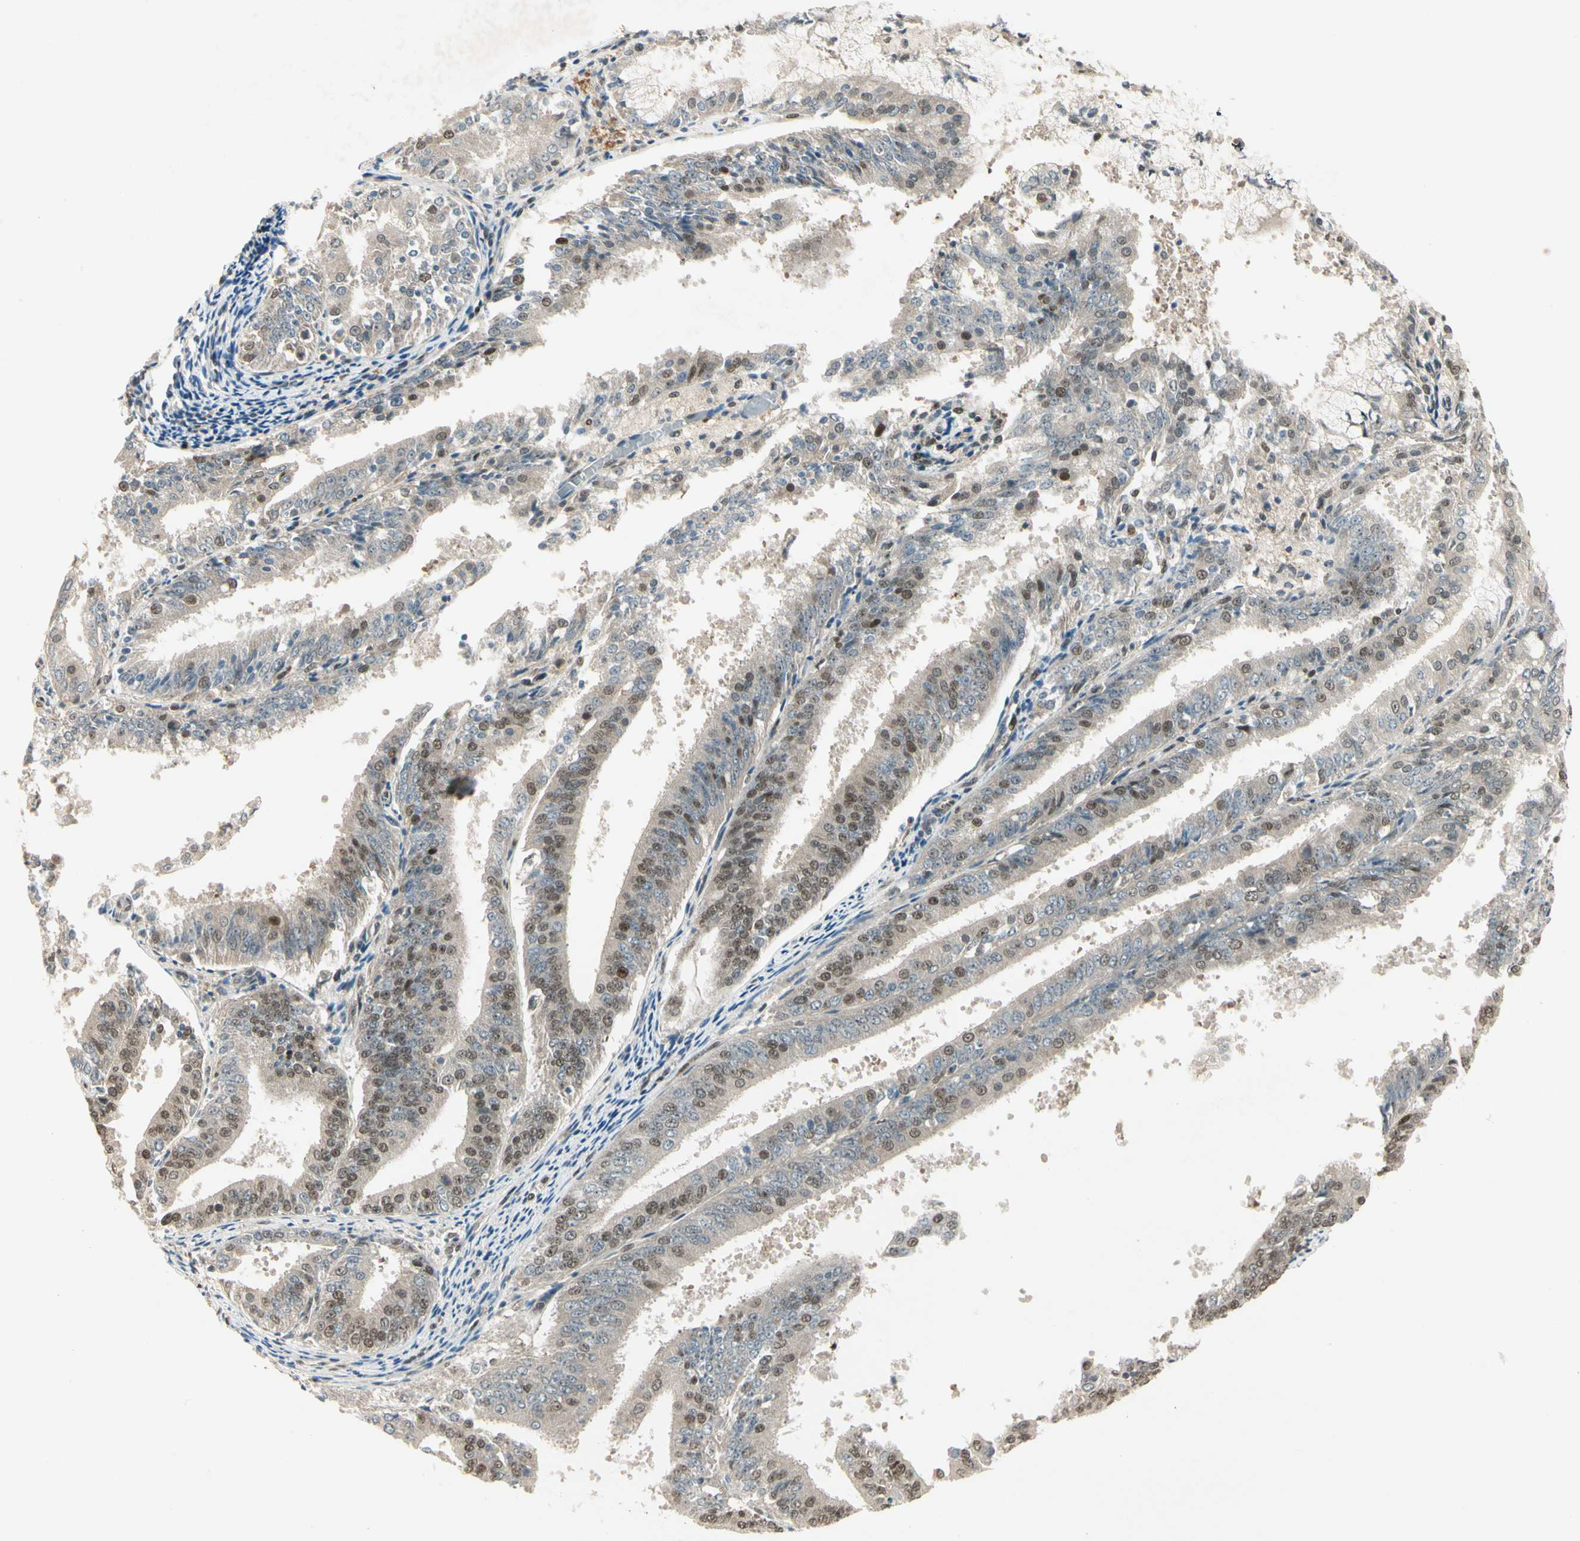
{"staining": {"intensity": "moderate", "quantity": "25%-75%", "location": "nuclear"}, "tissue": "endometrial cancer", "cell_type": "Tumor cells", "image_type": "cancer", "snomed": [{"axis": "morphology", "description": "Adenocarcinoma, NOS"}, {"axis": "topography", "description": "Endometrium"}], "caption": "Tumor cells show medium levels of moderate nuclear positivity in approximately 25%-75% of cells in adenocarcinoma (endometrial). The protein is stained brown, and the nuclei are stained in blue (DAB (3,3'-diaminobenzidine) IHC with brightfield microscopy, high magnification).", "gene": "GTF3A", "patient": {"sex": "female", "age": 63}}